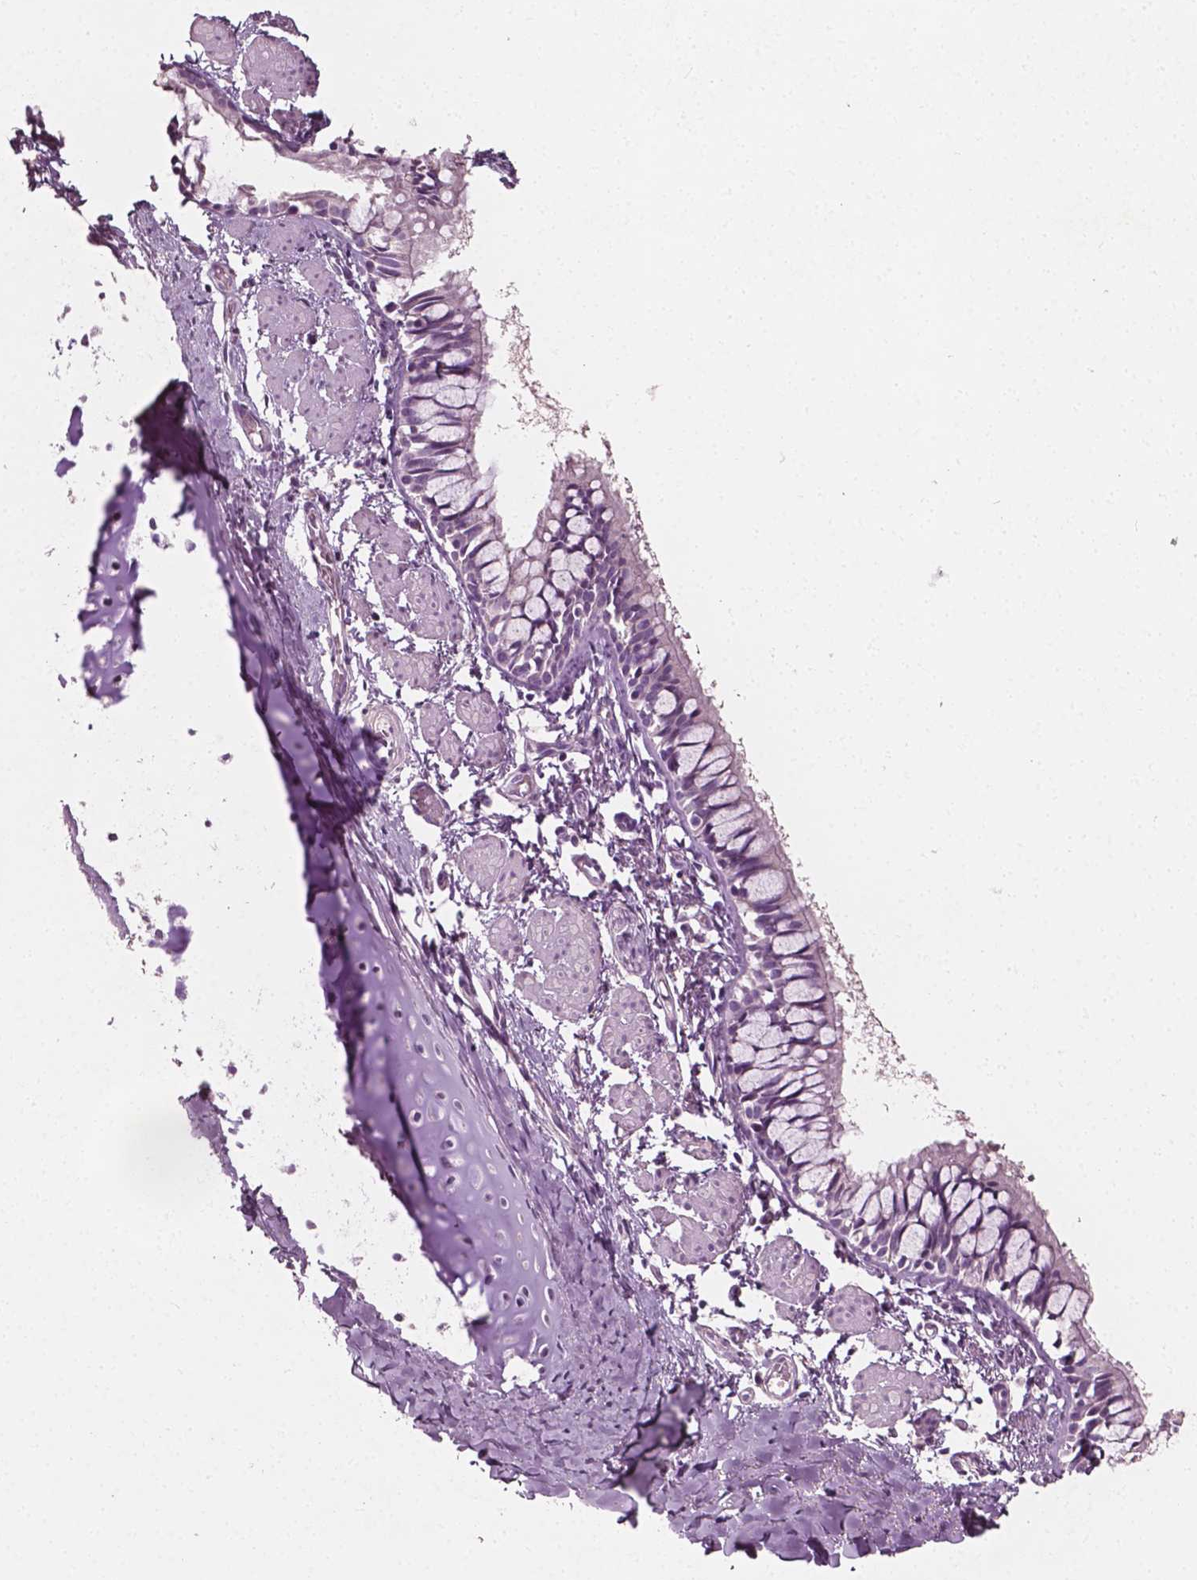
{"staining": {"intensity": "negative", "quantity": "none", "location": "none"}, "tissue": "bronchus", "cell_type": "Respiratory epithelial cells", "image_type": "normal", "snomed": [{"axis": "morphology", "description": "Normal tissue, NOS"}, {"axis": "topography", "description": "Bronchus"}], "caption": "A histopathology image of bronchus stained for a protein demonstrates no brown staining in respiratory epithelial cells.", "gene": "PLA2R1", "patient": {"sex": "male", "age": 1}}